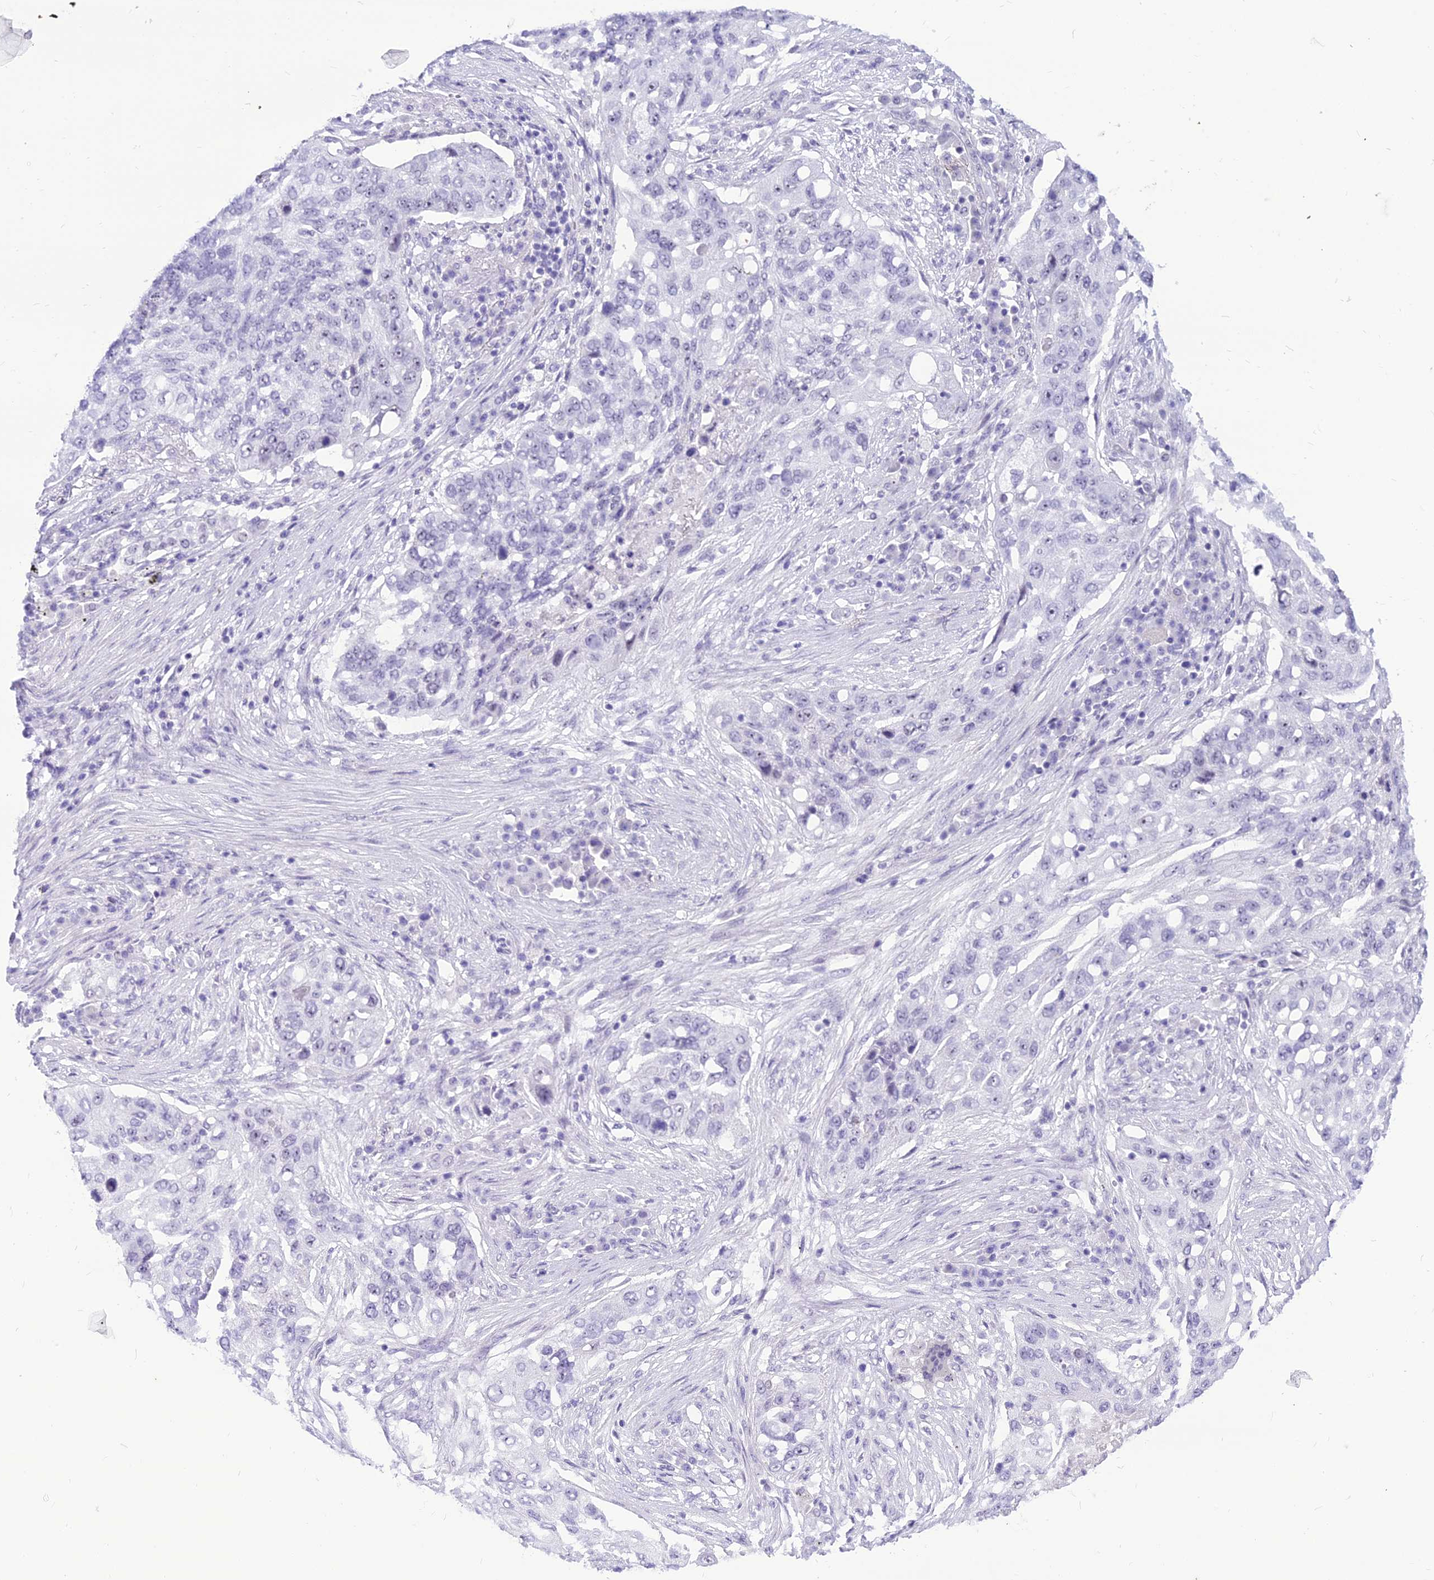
{"staining": {"intensity": "weak", "quantity": "<25%", "location": "nuclear"}, "tissue": "lung cancer", "cell_type": "Tumor cells", "image_type": "cancer", "snomed": [{"axis": "morphology", "description": "Squamous cell carcinoma, NOS"}, {"axis": "topography", "description": "Lung"}], "caption": "Immunohistochemical staining of lung cancer demonstrates no significant expression in tumor cells.", "gene": "DHX40", "patient": {"sex": "female", "age": 63}}